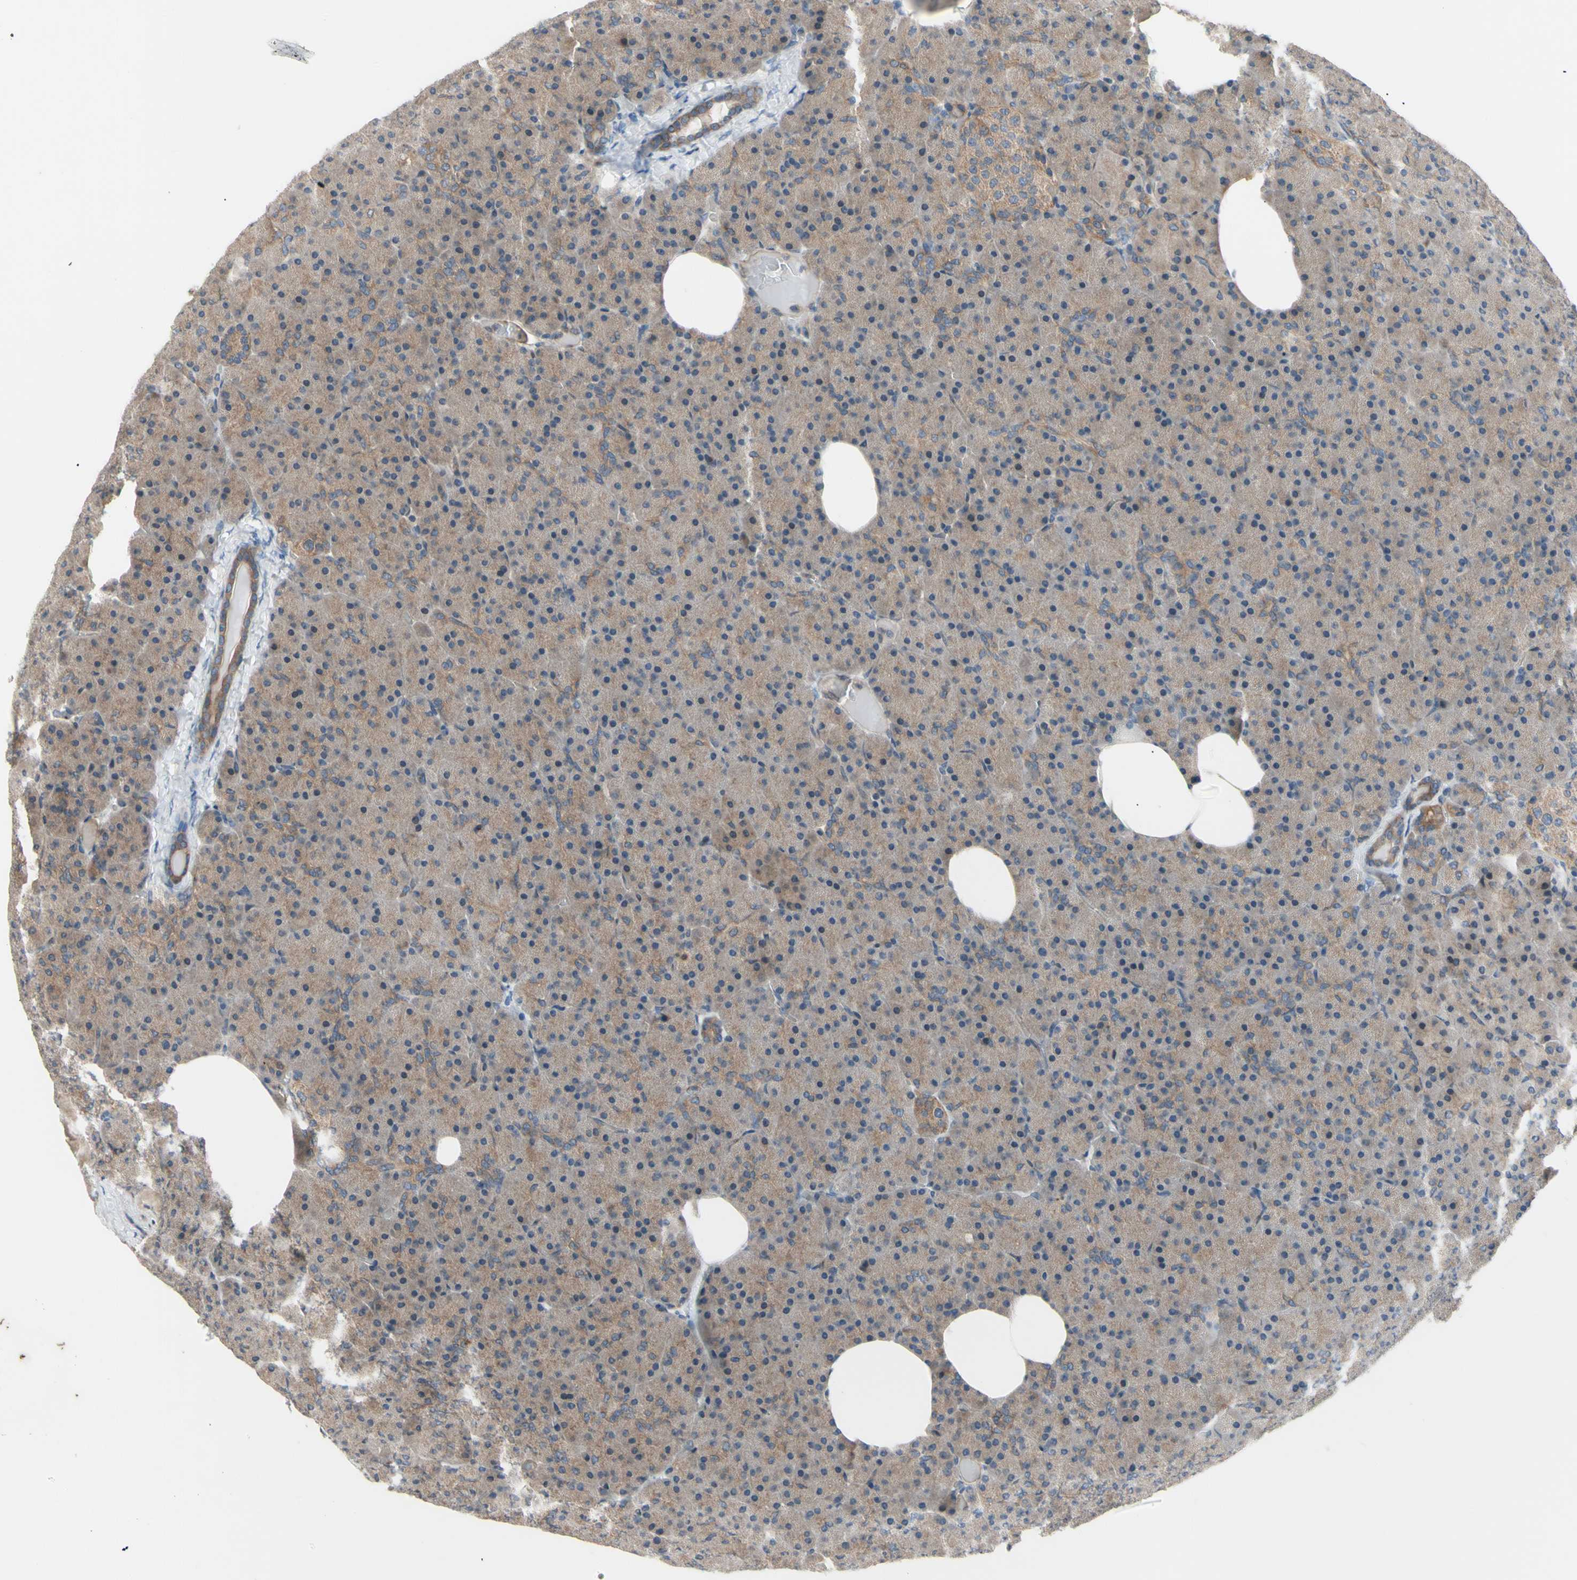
{"staining": {"intensity": "weak", "quantity": ">75%", "location": "cytoplasmic/membranous"}, "tissue": "pancreas", "cell_type": "Exocrine glandular cells", "image_type": "normal", "snomed": [{"axis": "morphology", "description": "Normal tissue, NOS"}, {"axis": "topography", "description": "Pancreas"}], "caption": "IHC staining of normal pancreas, which shows low levels of weak cytoplasmic/membranous positivity in about >75% of exocrine glandular cells indicating weak cytoplasmic/membranous protein positivity. The staining was performed using DAB (3,3'-diaminobenzidine) (brown) for protein detection and nuclei were counterstained in hematoxylin (blue).", "gene": "DYNLRB1", "patient": {"sex": "female", "age": 35}}